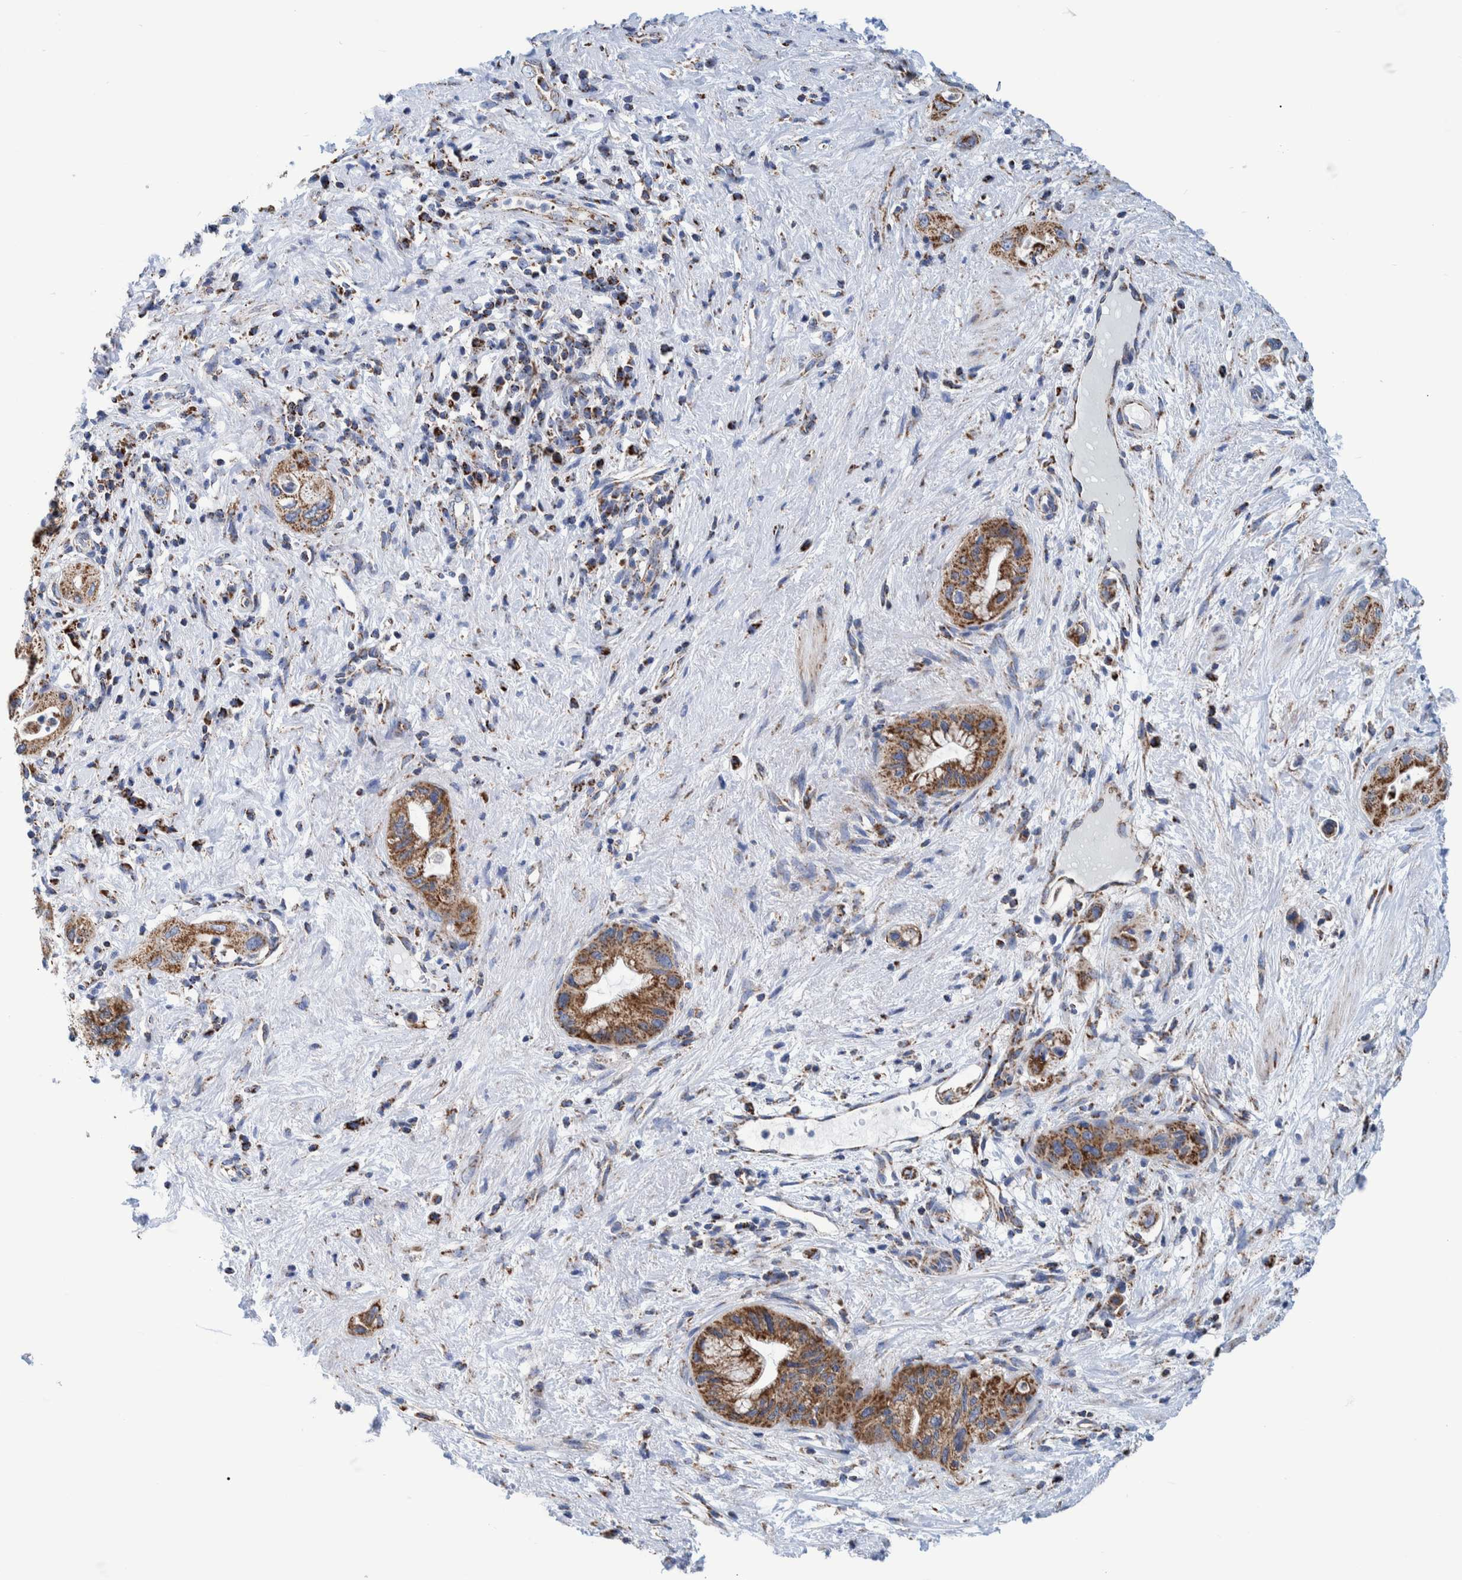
{"staining": {"intensity": "moderate", "quantity": ">75%", "location": "cytoplasmic/membranous"}, "tissue": "pancreatic cancer", "cell_type": "Tumor cells", "image_type": "cancer", "snomed": [{"axis": "morphology", "description": "Adenocarcinoma, NOS"}, {"axis": "topography", "description": "Pancreas"}], "caption": "This is a photomicrograph of immunohistochemistry (IHC) staining of pancreatic adenocarcinoma, which shows moderate positivity in the cytoplasmic/membranous of tumor cells.", "gene": "BZW2", "patient": {"sex": "female", "age": 73}}